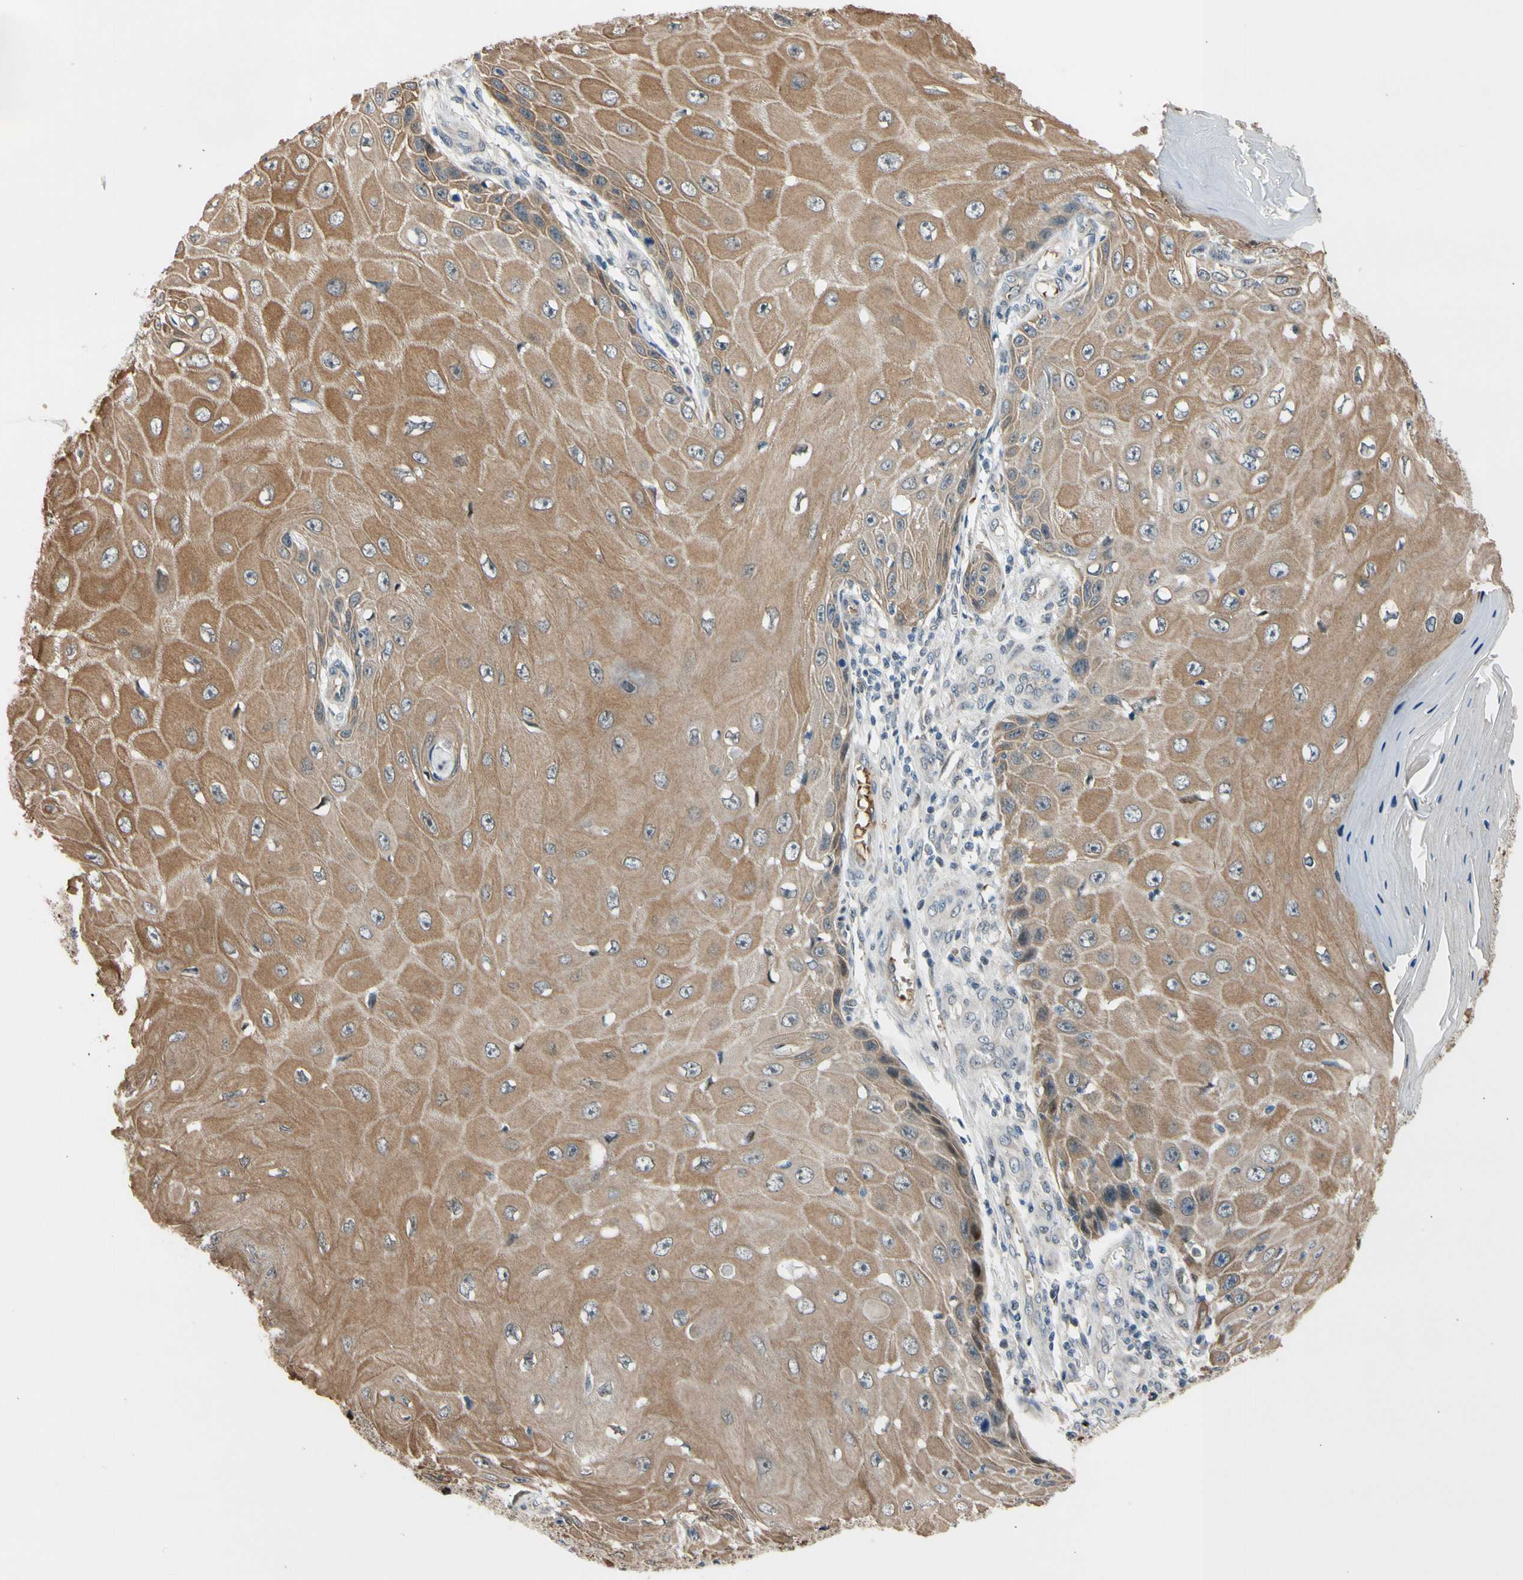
{"staining": {"intensity": "moderate", "quantity": ">75%", "location": "cytoplasmic/membranous"}, "tissue": "skin cancer", "cell_type": "Tumor cells", "image_type": "cancer", "snomed": [{"axis": "morphology", "description": "Squamous cell carcinoma, NOS"}, {"axis": "topography", "description": "Skin"}], "caption": "Immunohistochemical staining of human skin cancer shows moderate cytoplasmic/membranous protein staining in approximately >75% of tumor cells.", "gene": "ZNF184", "patient": {"sex": "female", "age": 73}}